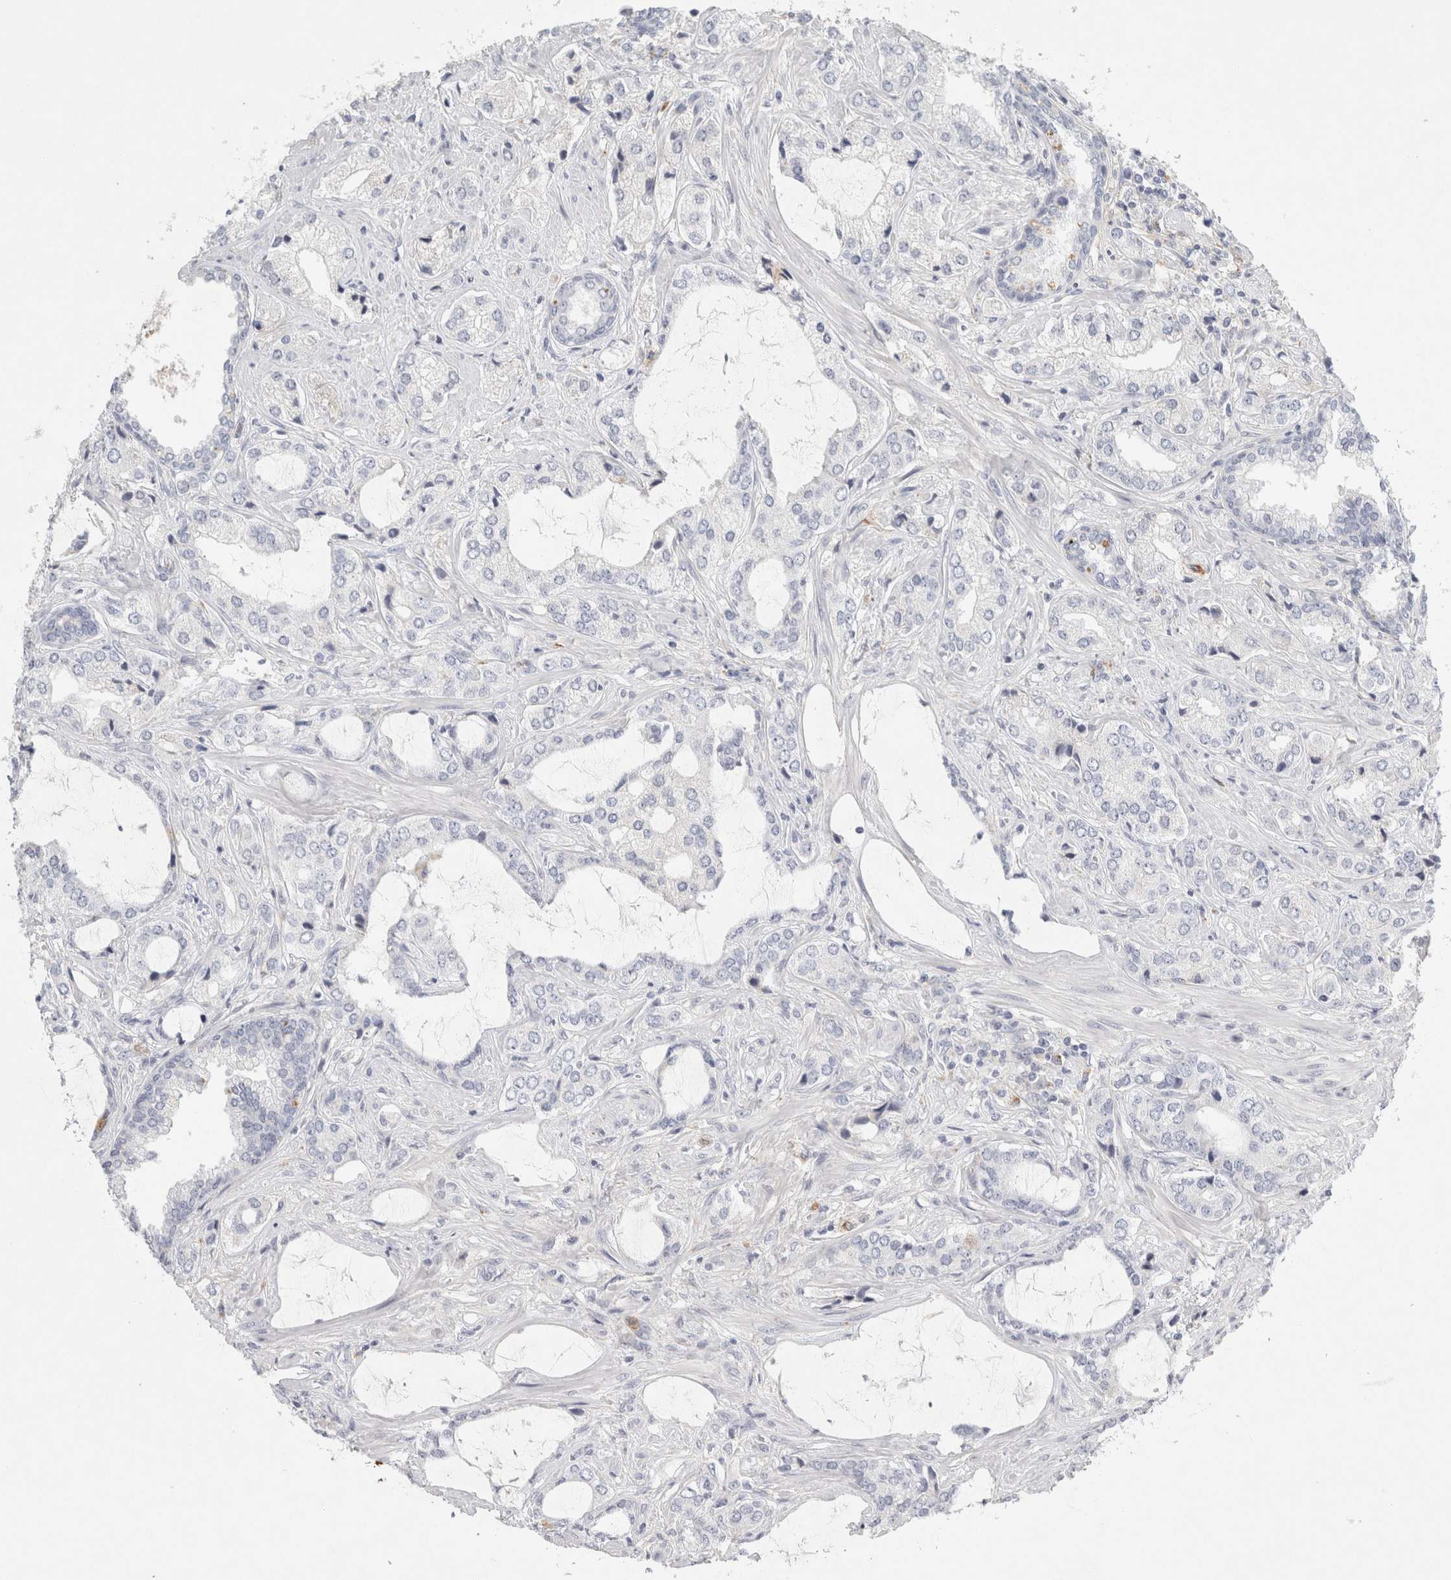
{"staining": {"intensity": "negative", "quantity": "none", "location": "none"}, "tissue": "prostate cancer", "cell_type": "Tumor cells", "image_type": "cancer", "snomed": [{"axis": "morphology", "description": "Adenocarcinoma, High grade"}, {"axis": "topography", "description": "Prostate"}], "caption": "A high-resolution image shows IHC staining of prostate adenocarcinoma (high-grade), which demonstrates no significant expression in tumor cells.", "gene": "FGL2", "patient": {"sex": "male", "age": 66}}